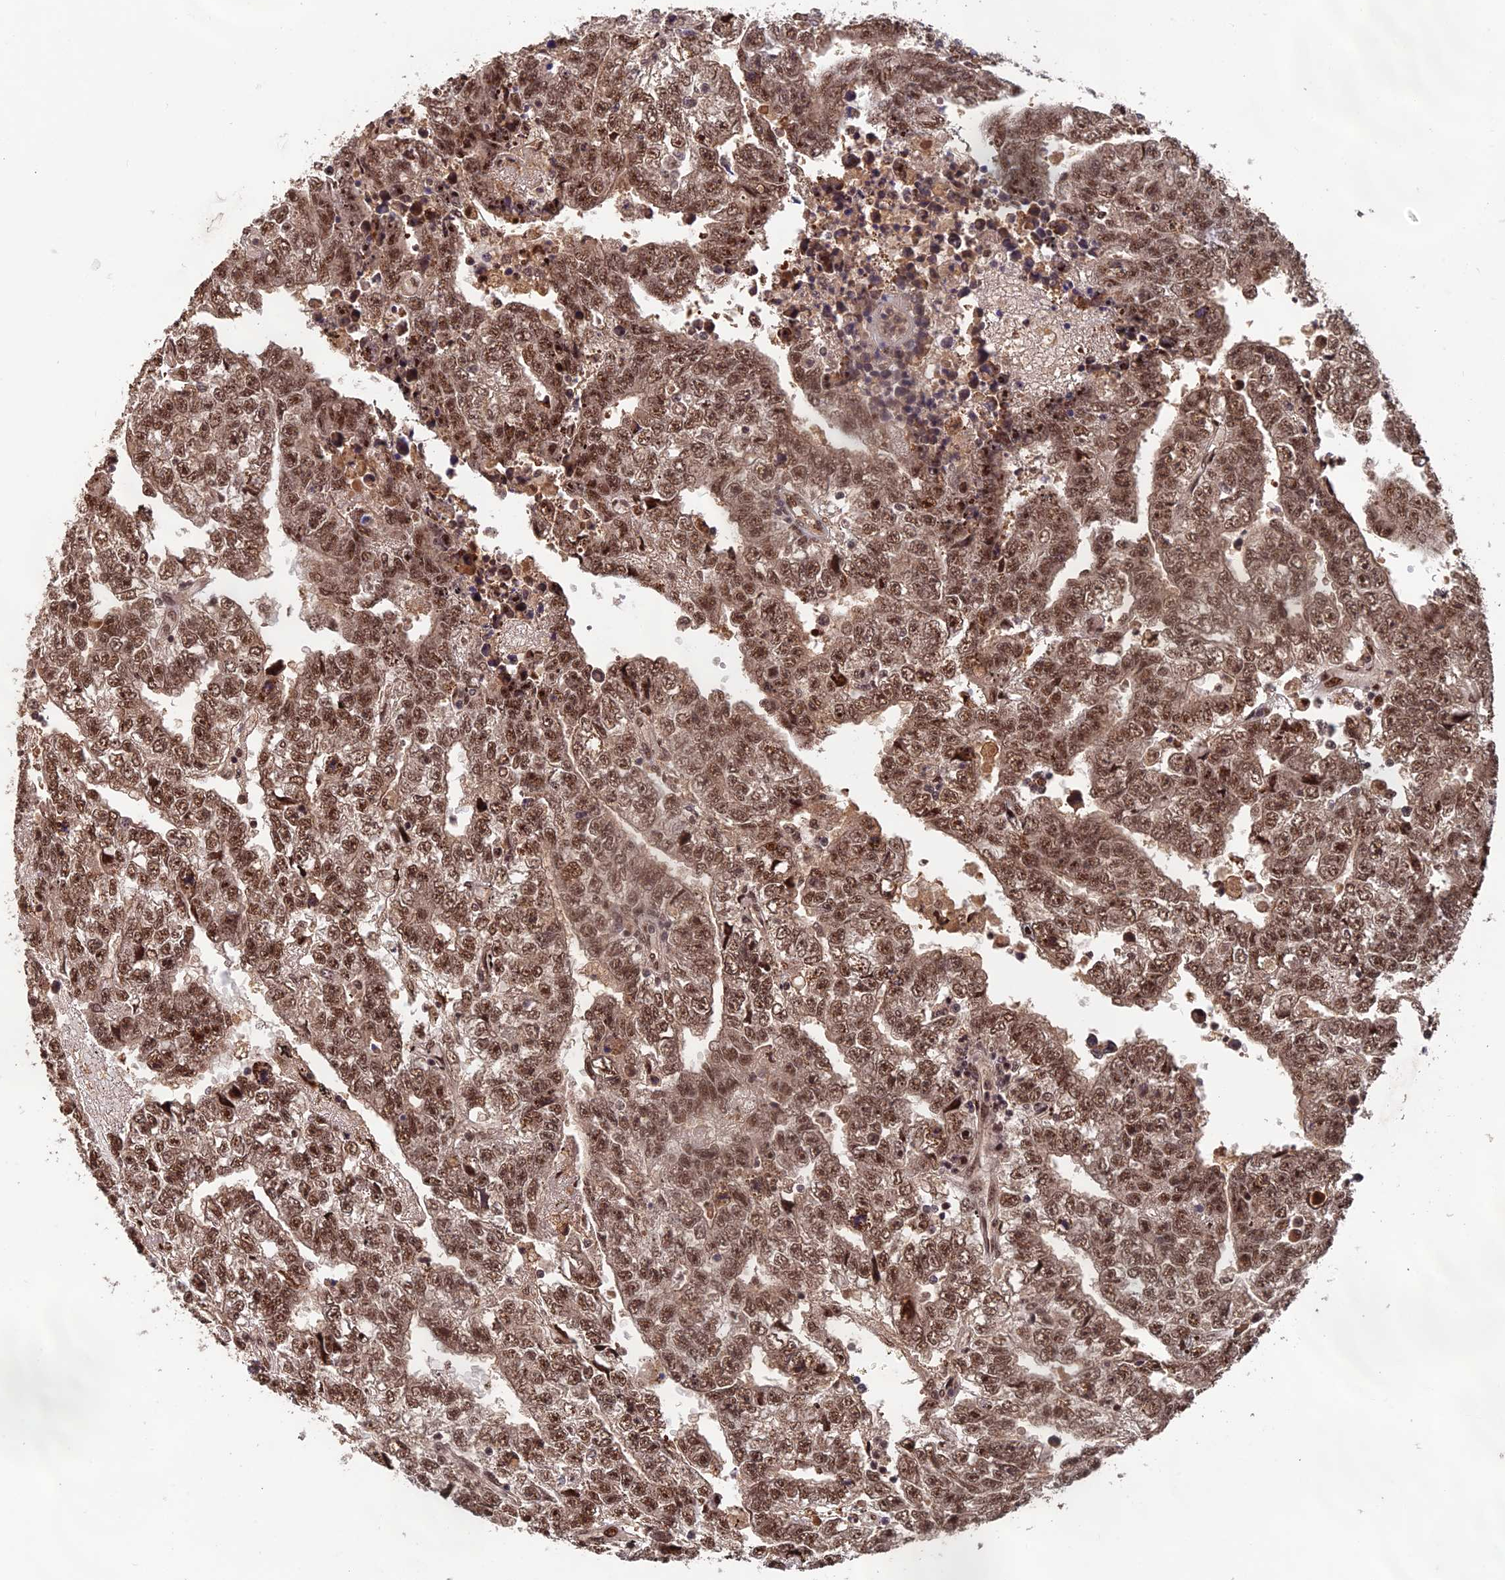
{"staining": {"intensity": "moderate", "quantity": ">75%", "location": "nuclear"}, "tissue": "testis cancer", "cell_type": "Tumor cells", "image_type": "cancer", "snomed": [{"axis": "morphology", "description": "Carcinoma, Embryonal, NOS"}, {"axis": "topography", "description": "Testis"}], "caption": "A brown stain shows moderate nuclear staining of a protein in human testis embryonal carcinoma tumor cells.", "gene": "OSBPL1A", "patient": {"sex": "male", "age": 25}}